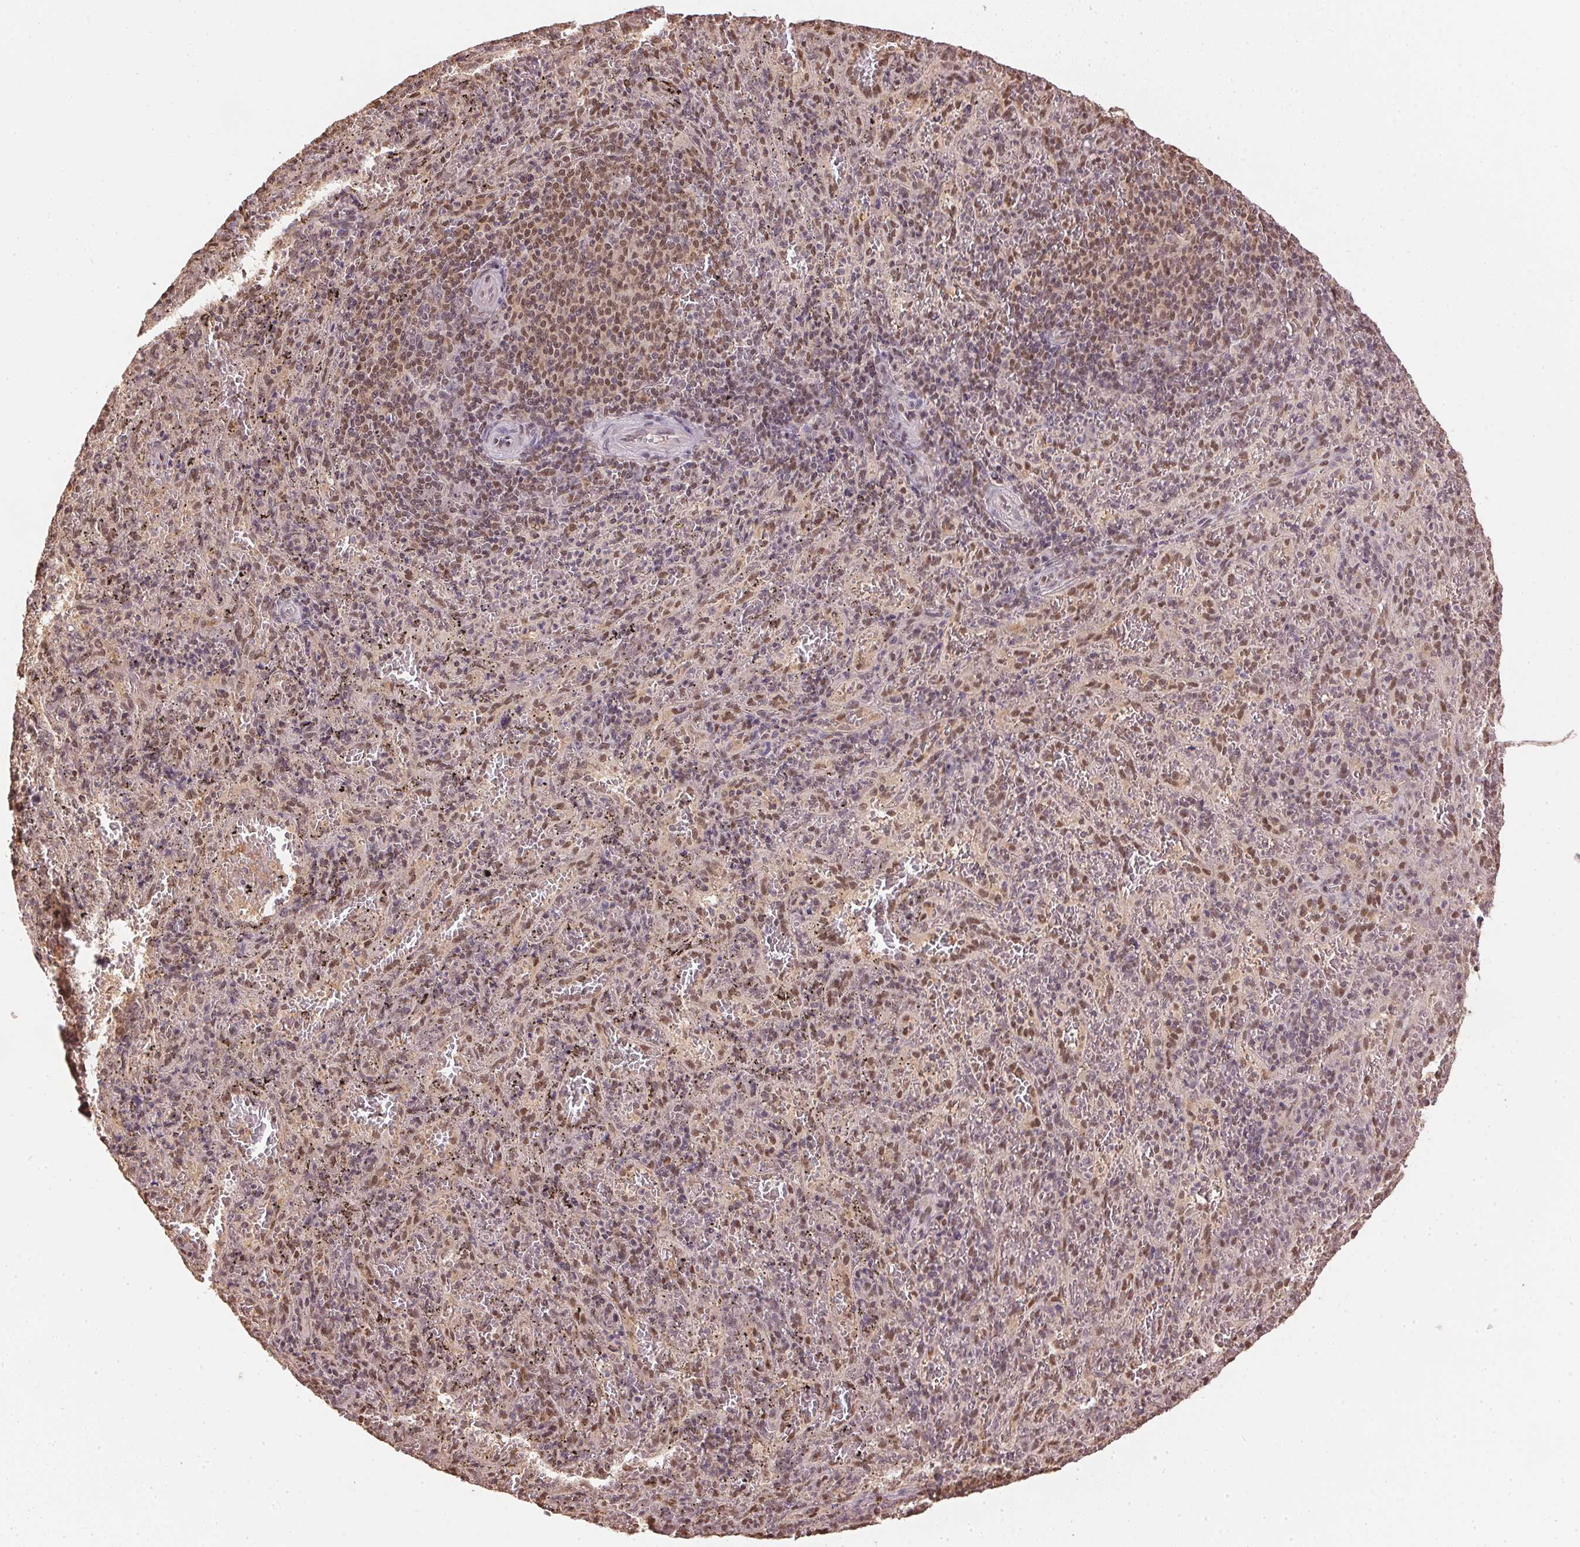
{"staining": {"intensity": "weak", "quantity": "25%-75%", "location": "nuclear"}, "tissue": "spleen", "cell_type": "Cells in red pulp", "image_type": "normal", "snomed": [{"axis": "morphology", "description": "Normal tissue, NOS"}, {"axis": "topography", "description": "Spleen"}], "caption": "Protein expression analysis of normal human spleen reveals weak nuclear expression in about 25%-75% of cells in red pulp. (DAB (3,3'-diaminobenzidine) = brown stain, brightfield microscopy at high magnification).", "gene": "TPI1", "patient": {"sex": "male", "age": 57}}